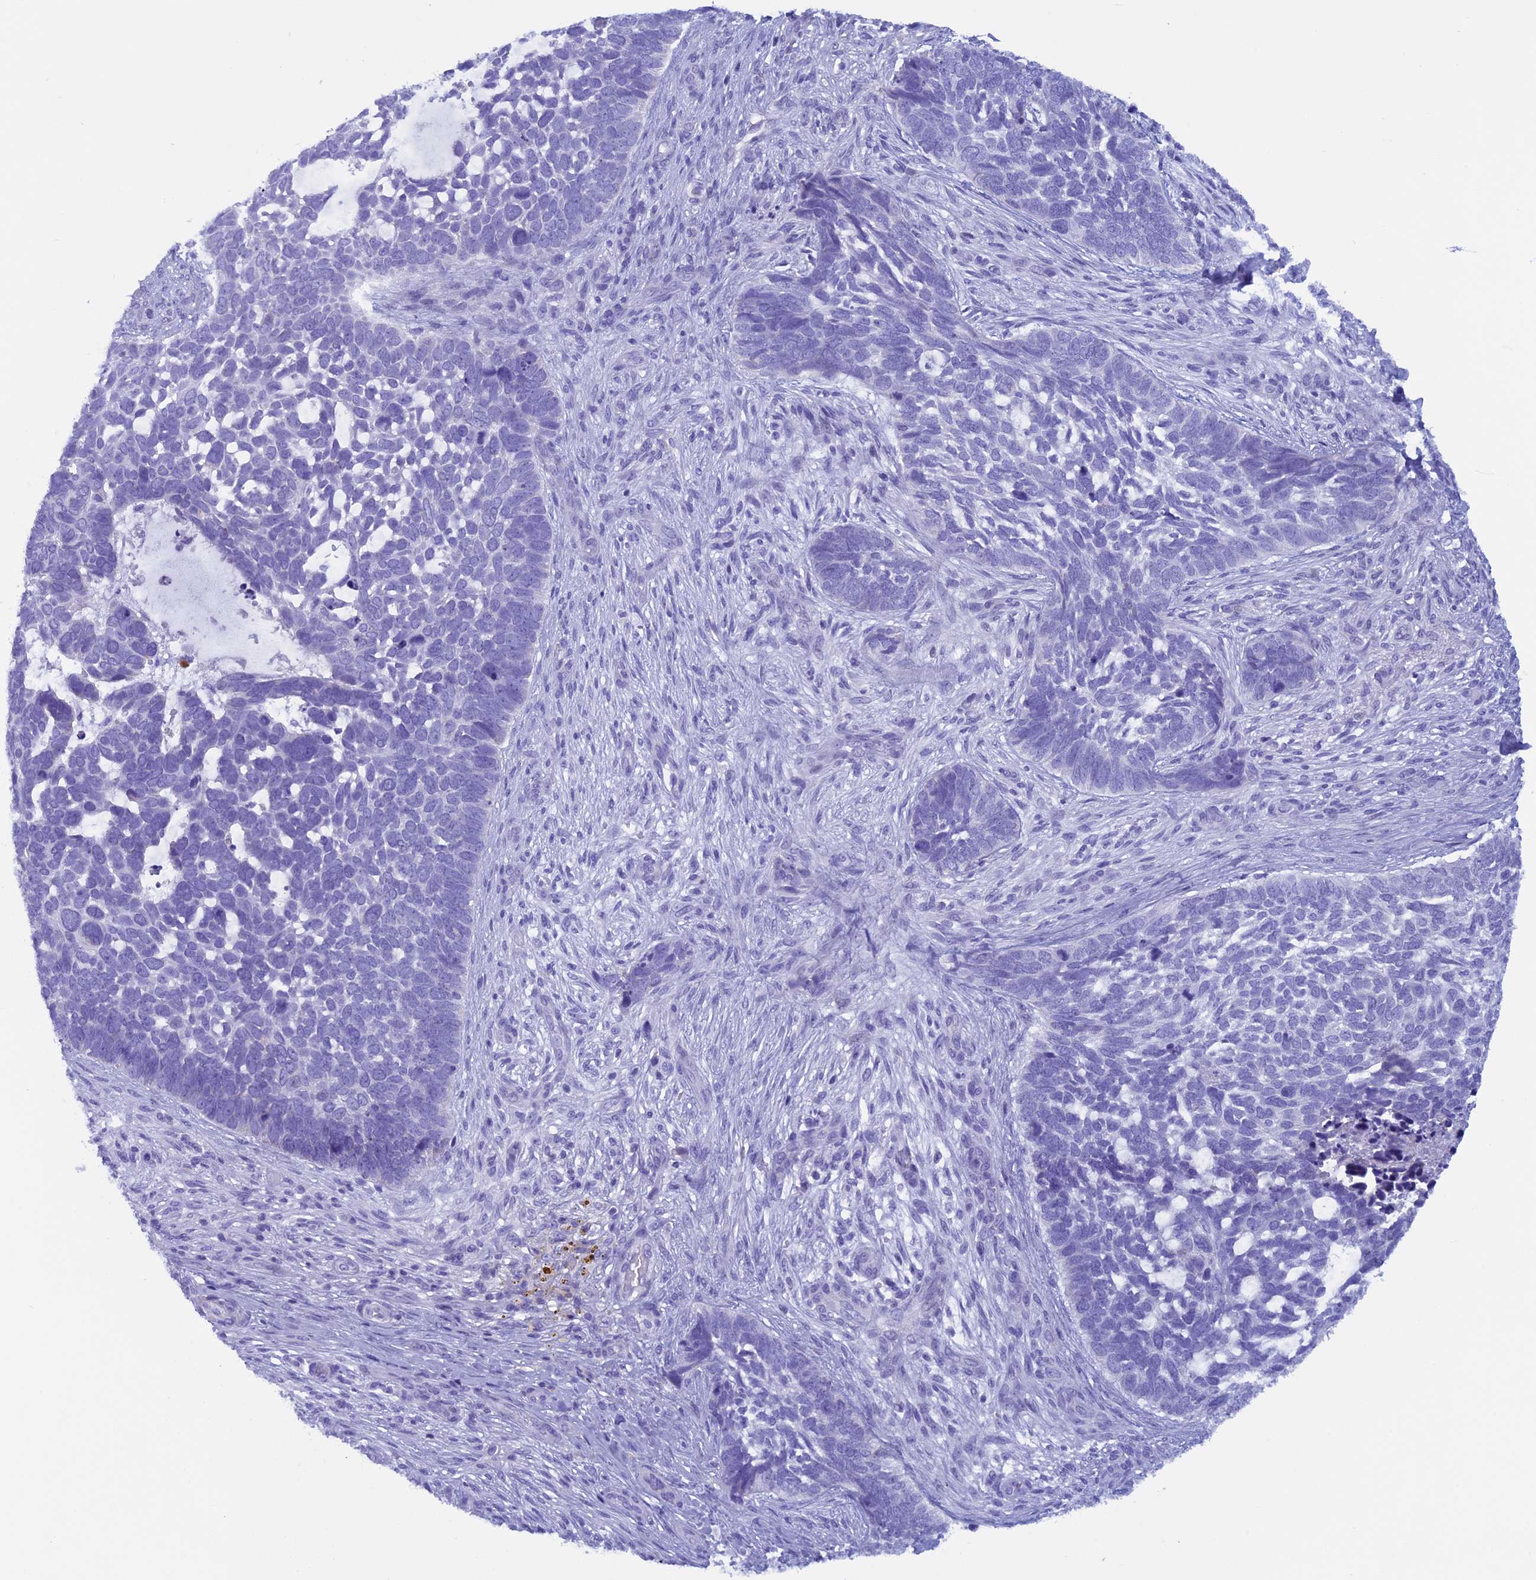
{"staining": {"intensity": "negative", "quantity": "none", "location": "none"}, "tissue": "skin cancer", "cell_type": "Tumor cells", "image_type": "cancer", "snomed": [{"axis": "morphology", "description": "Basal cell carcinoma"}, {"axis": "topography", "description": "Skin"}], "caption": "IHC image of neoplastic tissue: human basal cell carcinoma (skin) stained with DAB exhibits no significant protein expression in tumor cells.", "gene": "ZNF563", "patient": {"sex": "male", "age": 88}}